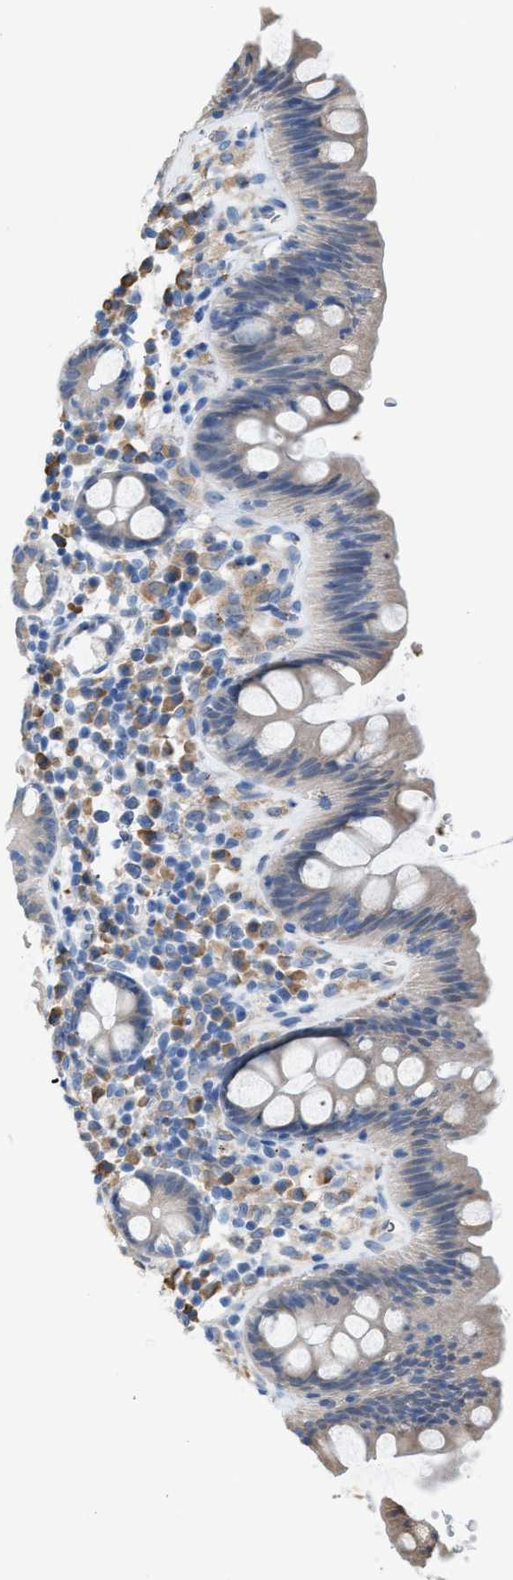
{"staining": {"intensity": "negative", "quantity": "none", "location": "none"}, "tissue": "colon", "cell_type": "Endothelial cells", "image_type": "normal", "snomed": [{"axis": "morphology", "description": "Normal tissue, NOS"}, {"axis": "topography", "description": "Colon"}], "caption": "Endothelial cells are negative for protein expression in unremarkable human colon. (Immunohistochemistry (ihc), brightfield microscopy, high magnification).", "gene": "CA3", "patient": {"sex": "female", "age": 80}}